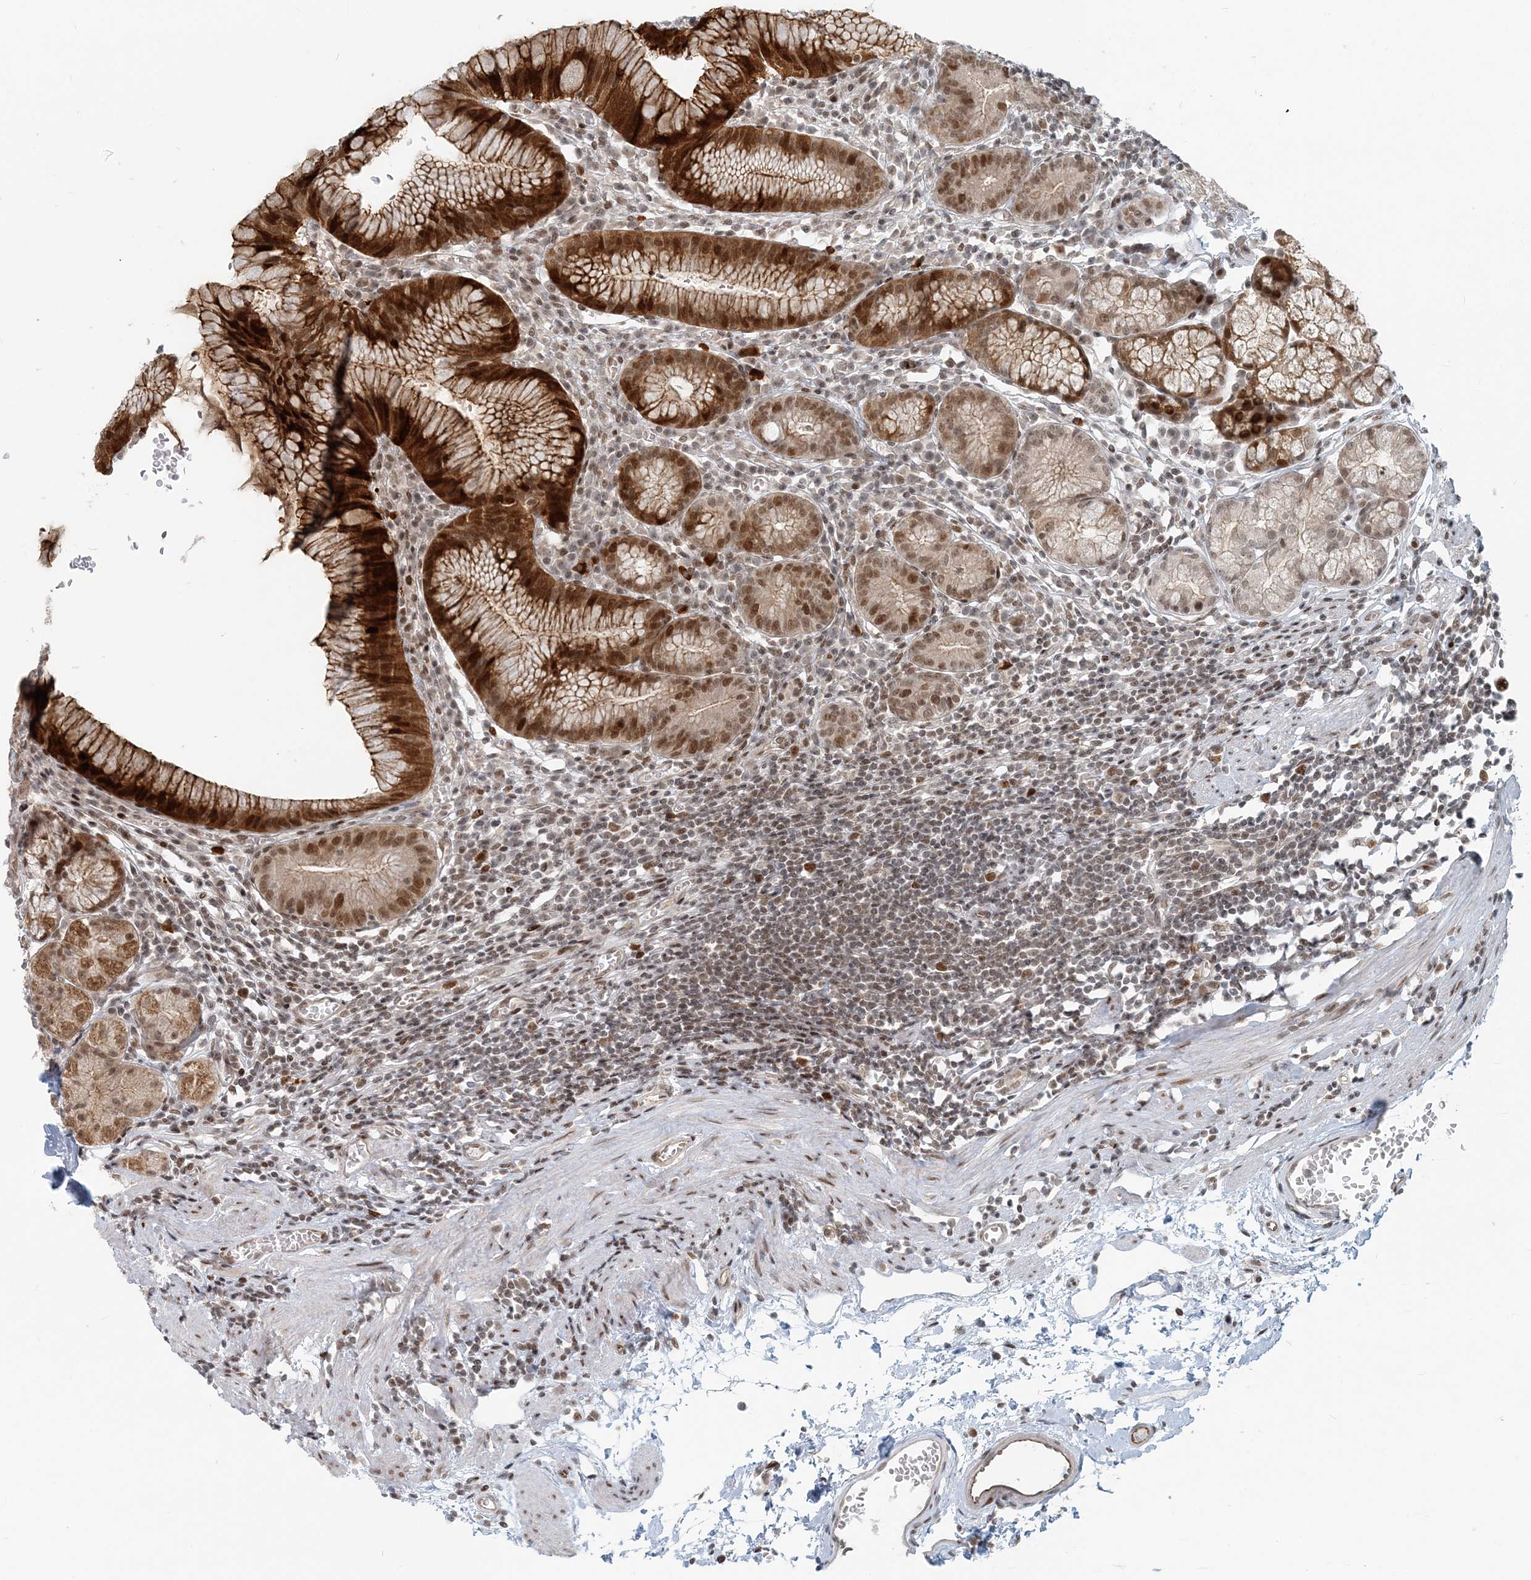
{"staining": {"intensity": "strong", "quantity": ">75%", "location": "cytoplasmic/membranous,nuclear"}, "tissue": "stomach", "cell_type": "Glandular cells", "image_type": "normal", "snomed": [{"axis": "morphology", "description": "Normal tissue, NOS"}, {"axis": "topography", "description": "Stomach"}], "caption": "IHC image of normal human stomach stained for a protein (brown), which demonstrates high levels of strong cytoplasmic/membranous,nuclear positivity in approximately >75% of glandular cells.", "gene": "BAZ1B", "patient": {"sex": "male", "age": 55}}